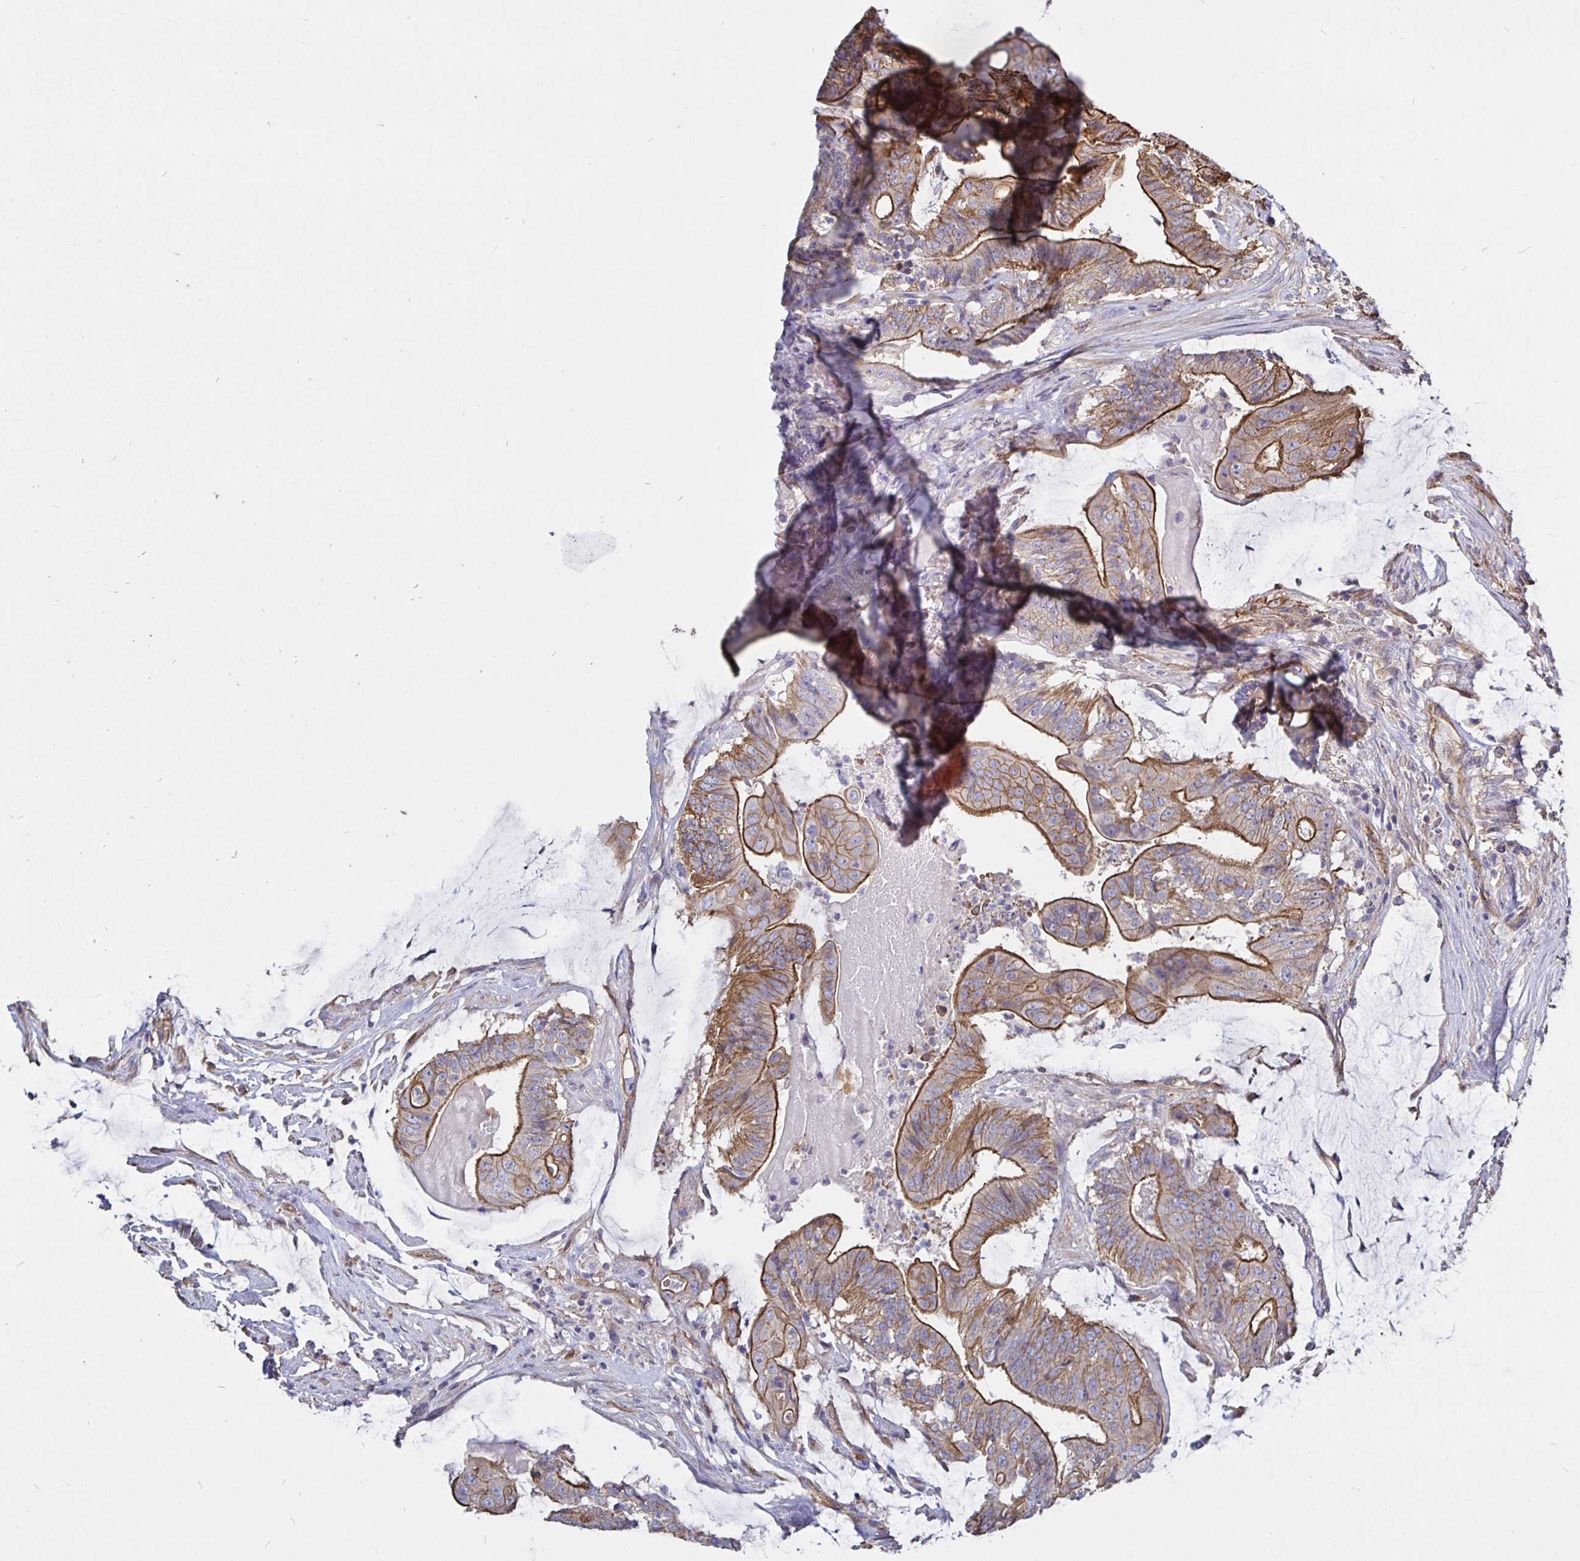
{"staining": {"intensity": "strong", "quantity": "25%-75%", "location": "cytoplasmic/membranous"}, "tissue": "colorectal cancer", "cell_type": "Tumor cells", "image_type": "cancer", "snomed": [{"axis": "morphology", "description": "Adenocarcinoma, NOS"}, {"axis": "topography", "description": "Colon"}], "caption": "Immunohistochemistry (IHC) photomicrograph of neoplastic tissue: colorectal adenocarcinoma stained using immunohistochemistry (IHC) reveals high levels of strong protein expression localized specifically in the cytoplasmic/membranous of tumor cells, appearing as a cytoplasmic/membranous brown color.", "gene": "ARHGEF39", "patient": {"sex": "female", "age": 43}}